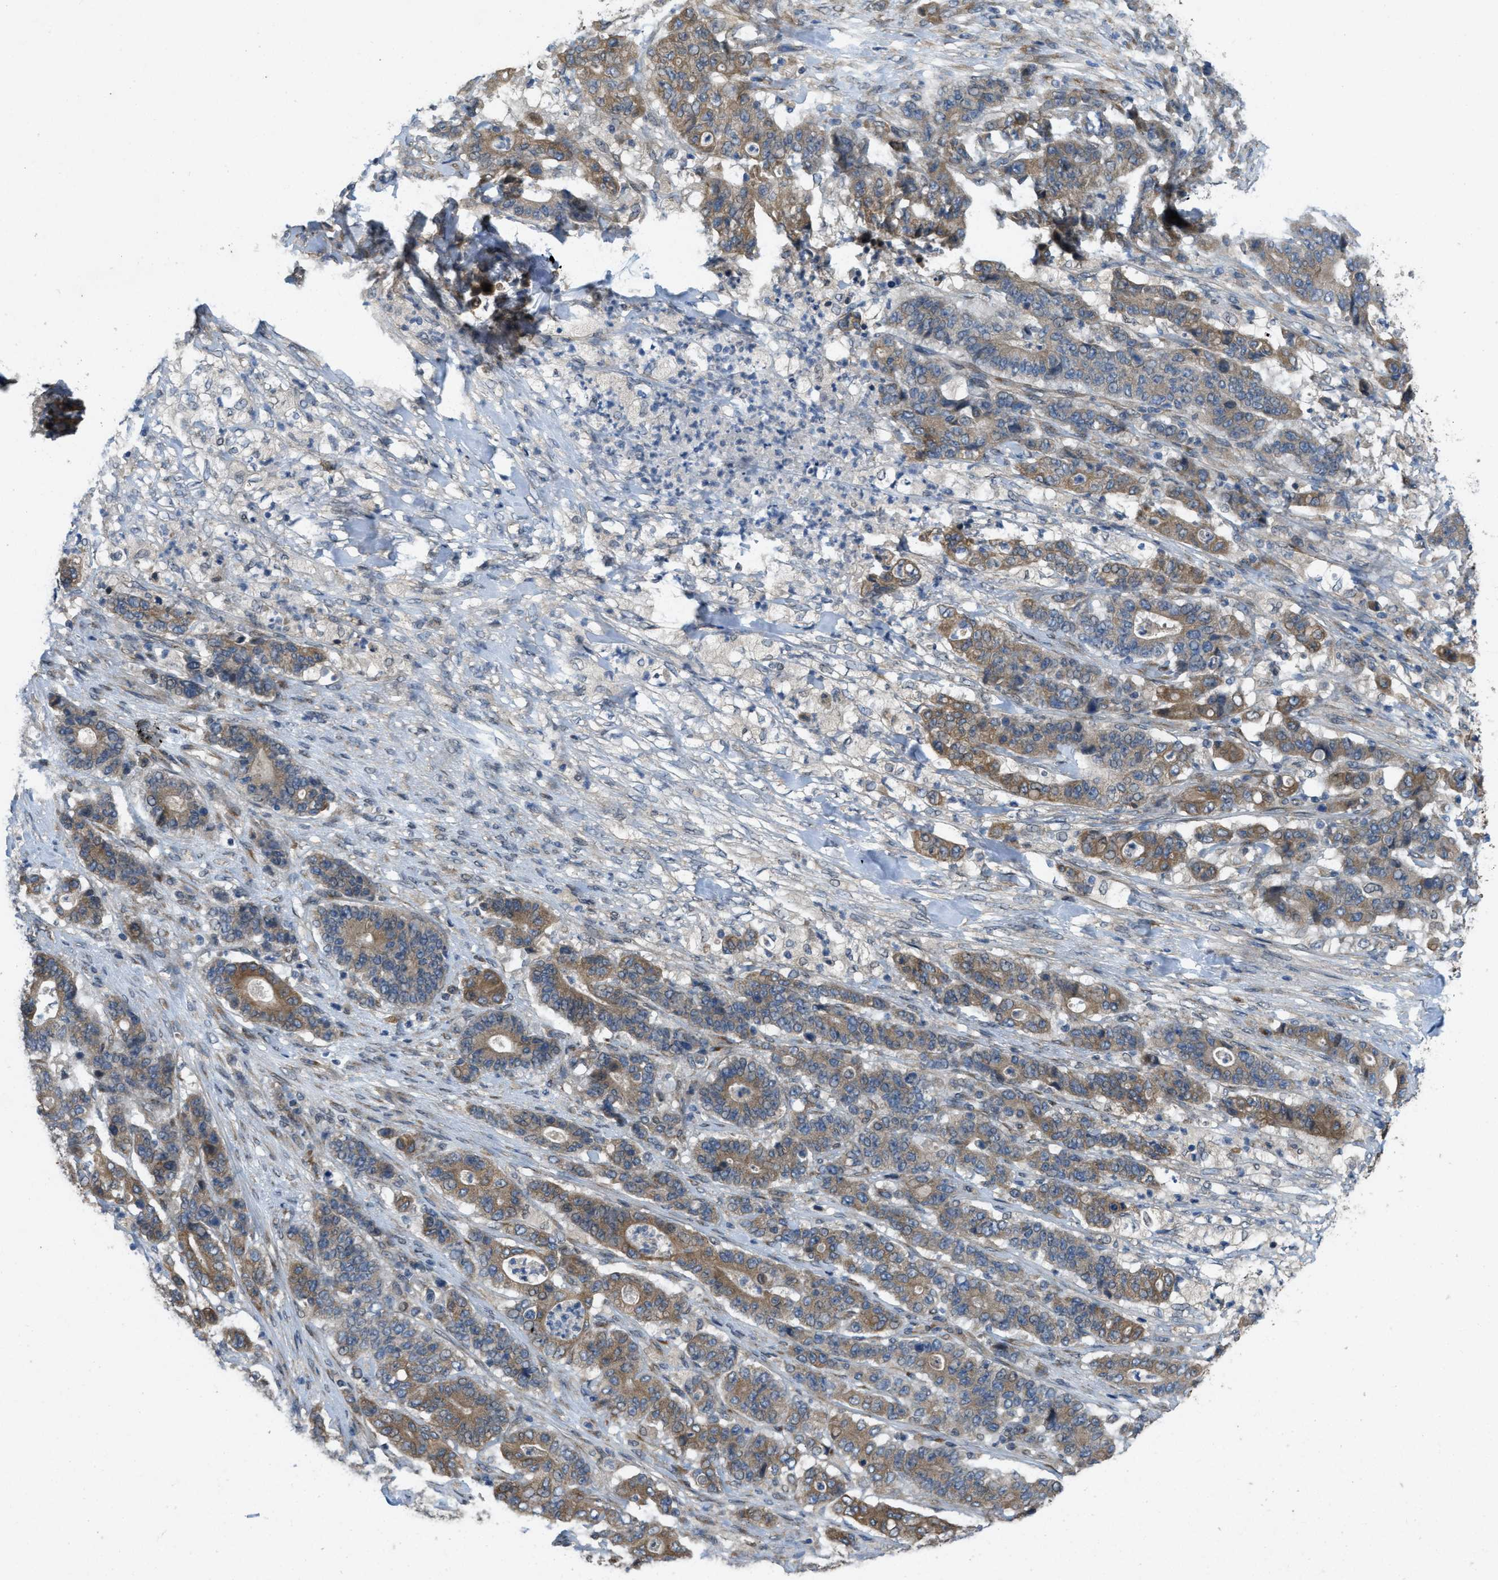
{"staining": {"intensity": "moderate", "quantity": ">75%", "location": "cytoplasmic/membranous"}, "tissue": "stomach cancer", "cell_type": "Tumor cells", "image_type": "cancer", "snomed": [{"axis": "morphology", "description": "Adenocarcinoma, NOS"}, {"axis": "topography", "description": "Stomach"}], "caption": "Adenocarcinoma (stomach) was stained to show a protein in brown. There is medium levels of moderate cytoplasmic/membranous positivity in about >75% of tumor cells. (IHC, brightfield microscopy, high magnification).", "gene": "IFNLR1", "patient": {"sex": "female", "age": 73}}